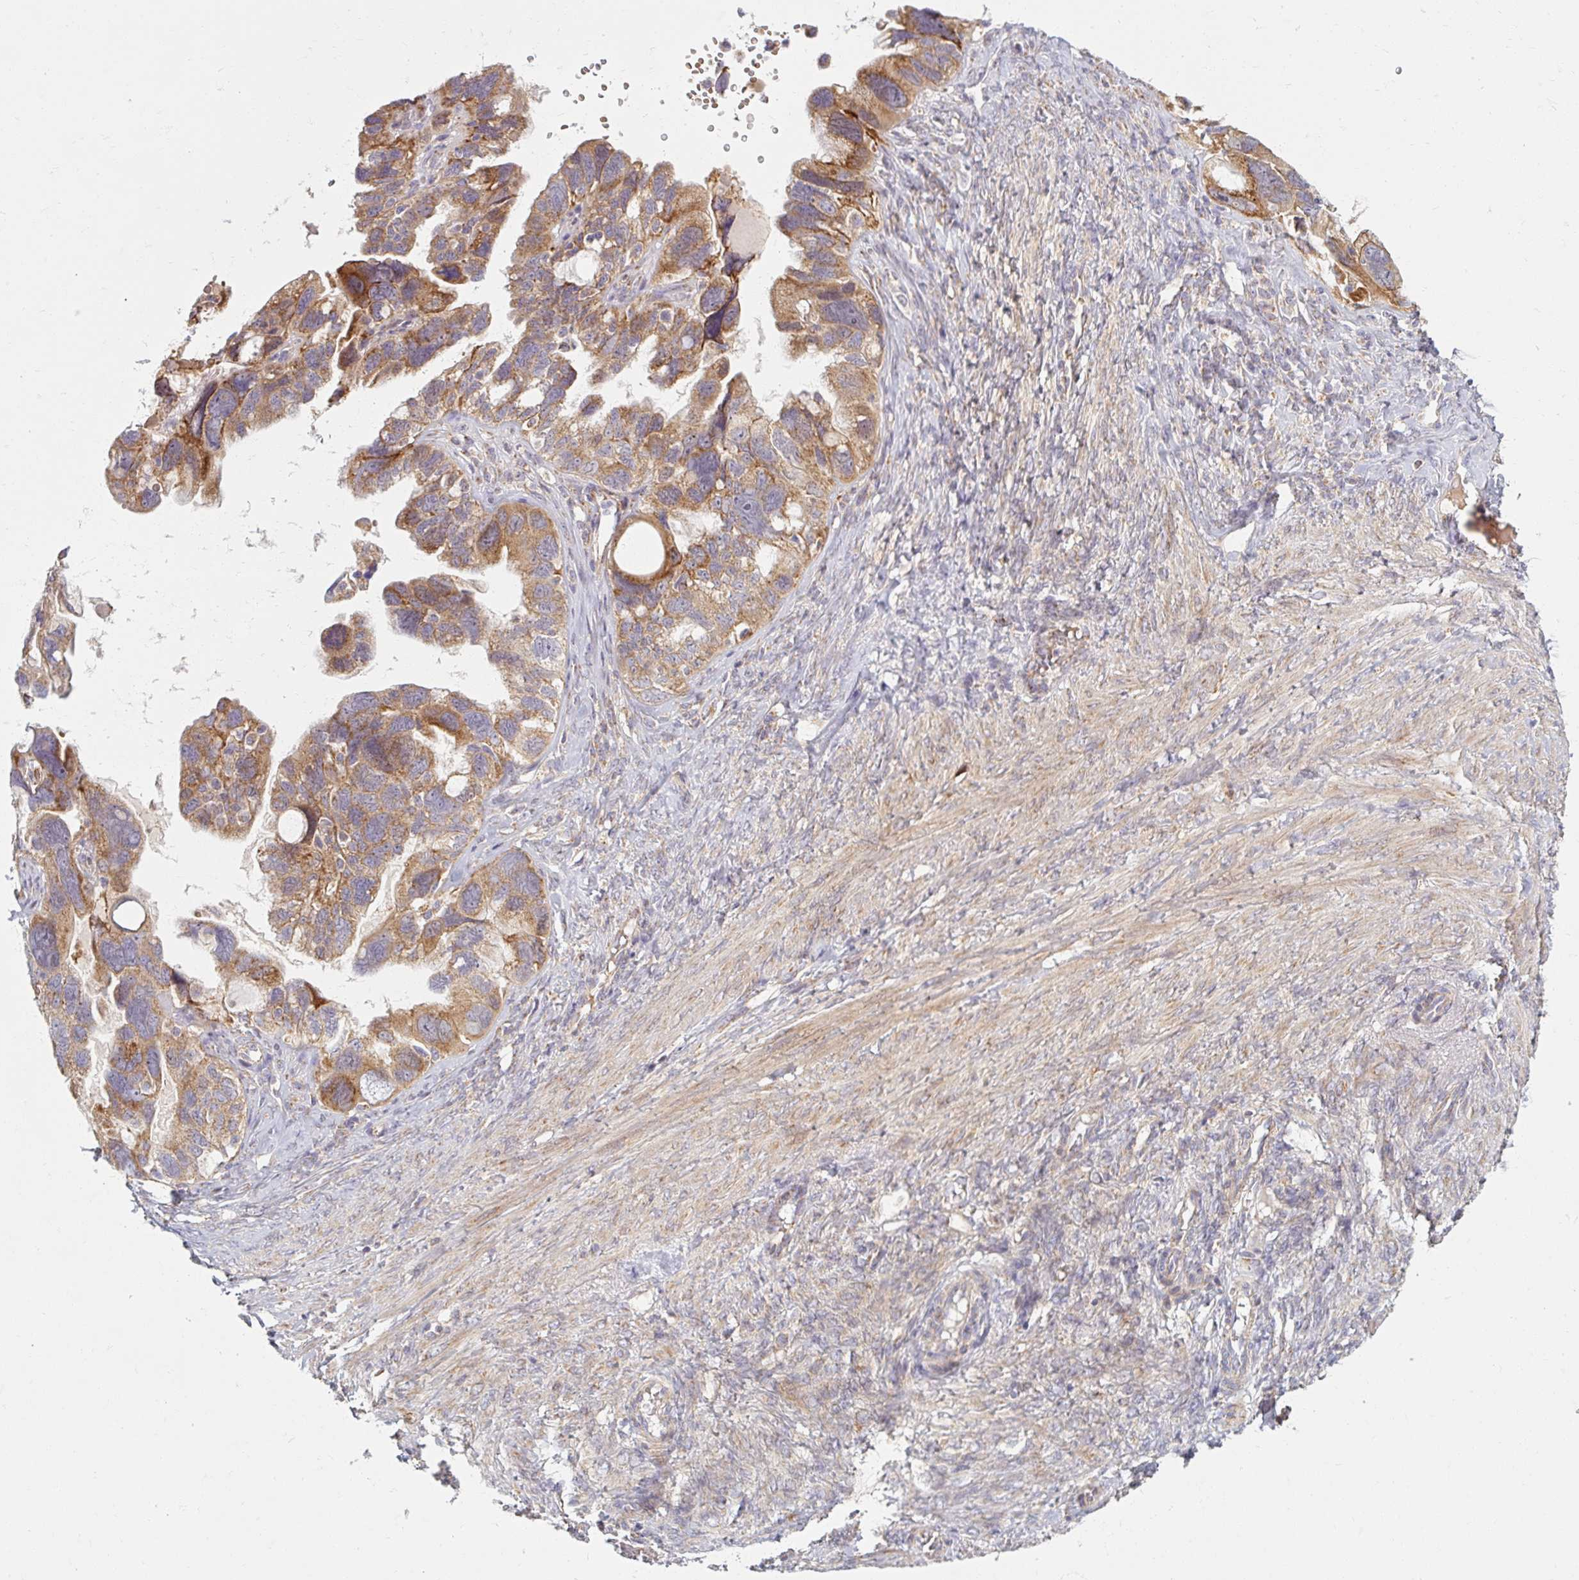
{"staining": {"intensity": "moderate", "quantity": ">75%", "location": "cytoplasmic/membranous"}, "tissue": "ovarian cancer", "cell_type": "Tumor cells", "image_type": "cancer", "snomed": [{"axis": "morphology", "description": "Cystadenocarcinoma, serous, NOS"}, {"axis": "topography", "description": "Ovary"}], "caption": "Protein staining by IHC shows moderate cytoplasmic/membranous positivity in approximately >75% of tumor cells in serous cystadenocarcinoma (ovarian).", "gene": "SKP2", "patient": {"sex": "female", "age": 60}}